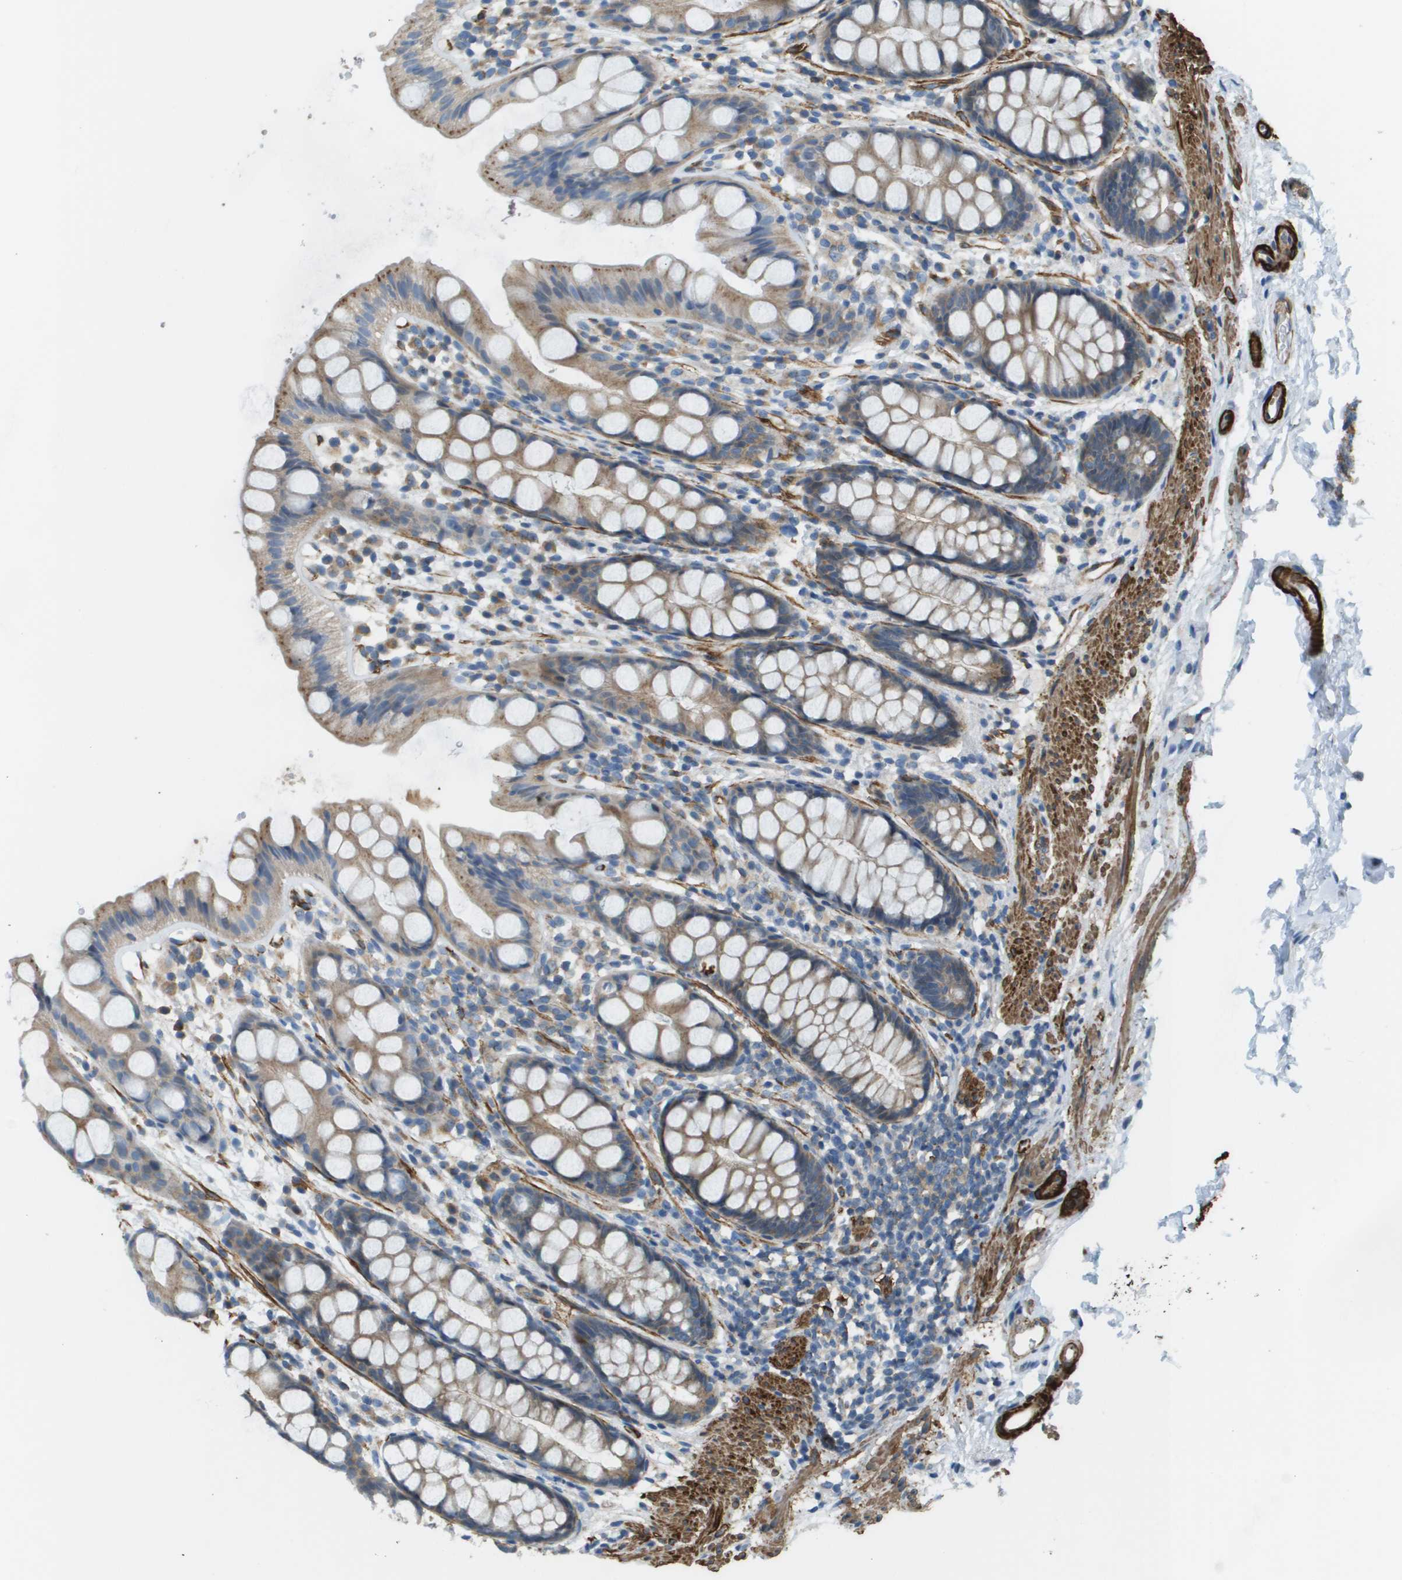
{"staining": {"intensity": "weak", "quantity": ">75%", "location": "cytoplasmic/membranous"}, "tissue": "rectum", "cell_type": "Glandular cells", "image_type": "normal", "snomed": [{"axis": "morphology", "description": "Normal tissue, NOS"}, {"axis": "topography", "description": "Rectum"}], "caption": "IHC staining of benign rectum, which exhibits low levels of weak cytoplasmic/membranous staining in about >75% of glandular cells indicating weak cytoplasmic/membranous protein expression. The staining was performed using DAB (brown) for protein detection and nuclei were counterstained in hematoxylin (blue).", "gene": "MYH11", "patient": {"sex": "female", "age": 65}}